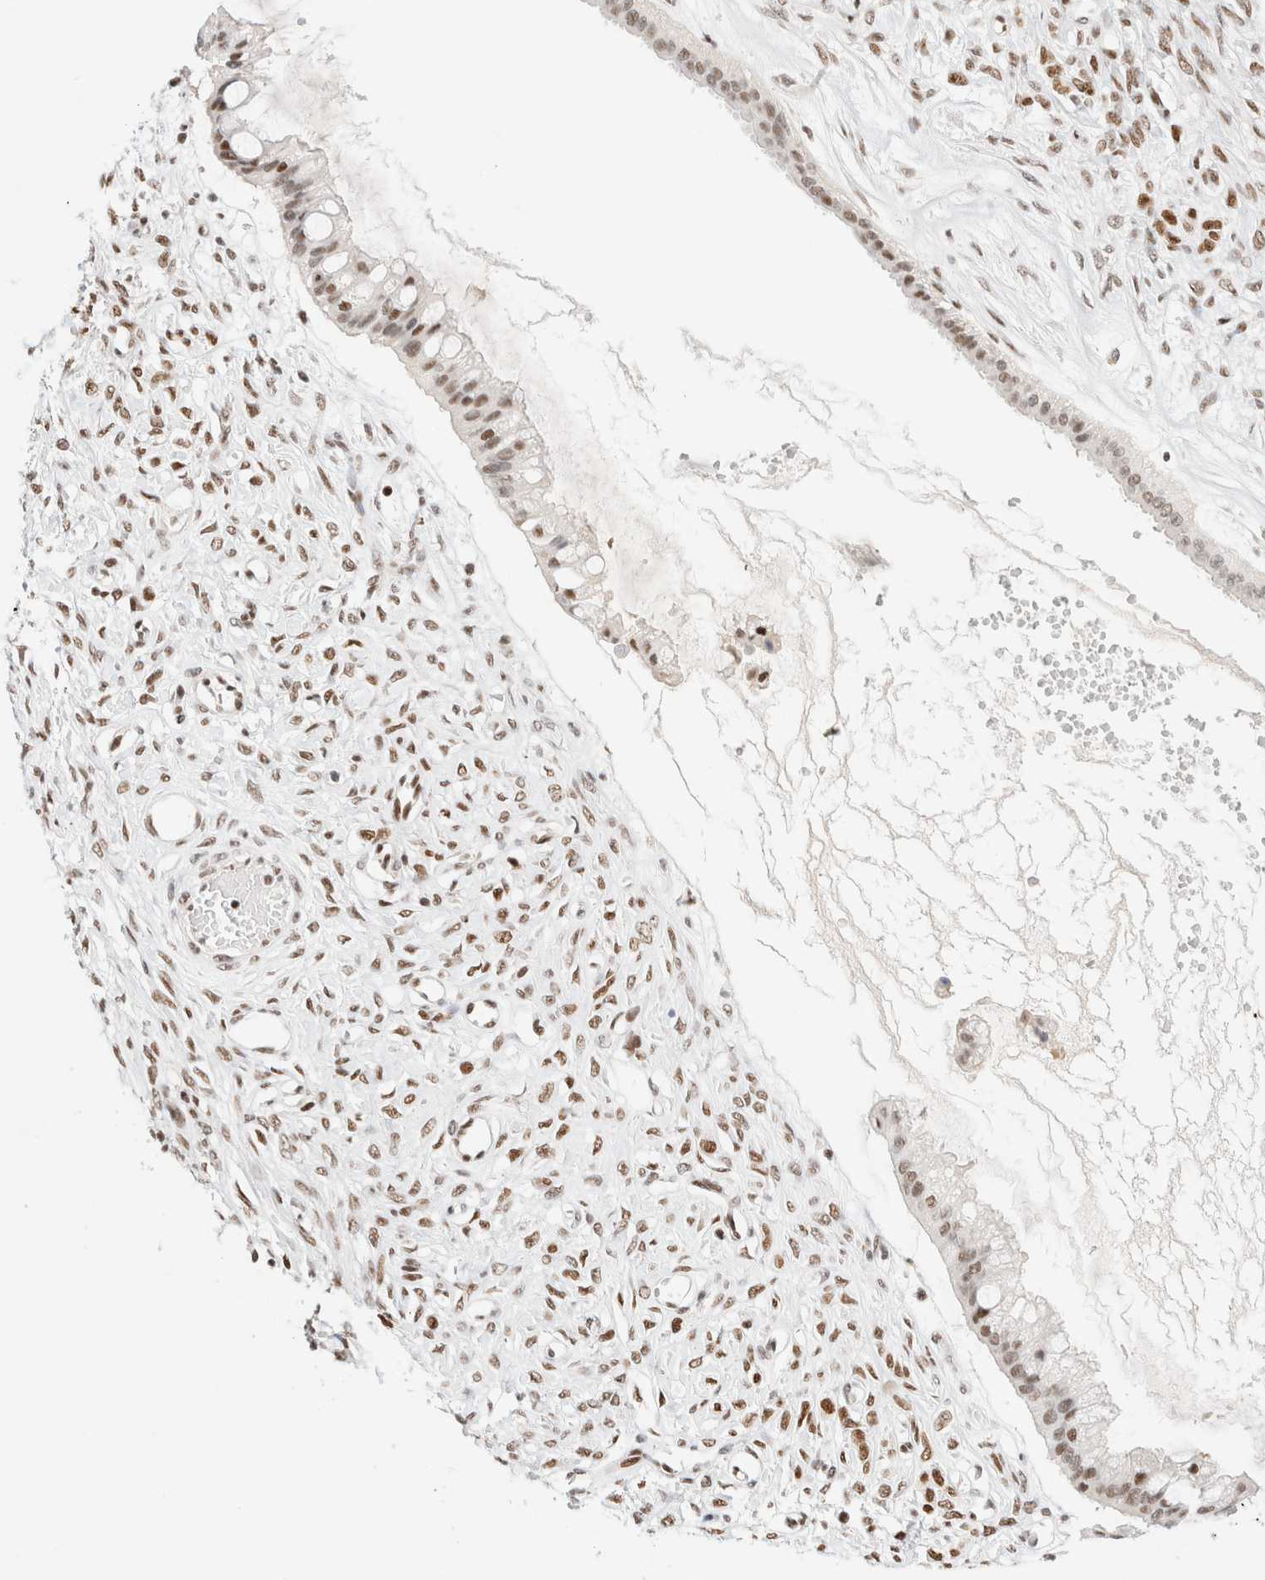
{"staining": {"intensity": "weak", "quantity": ">75%", "location": "nuclear"}, "tissue": "ovarian cancer", "cell_type": "Tumor cells", "image_type": "cancer", "snomed": [{"axis": "morphology", "description": "Cystadenocarcinoma, mucinous, NOS"}, {"axis": "topography", "description": "Ovary"}], "caption": "About >75% of tumor cells in ovarian cancer reveal weak nuclear protein expression as visualized by brown immunohistochemical staining.", "gene": "ZNF282", "patient": {"sex": "female", "age": 73}}